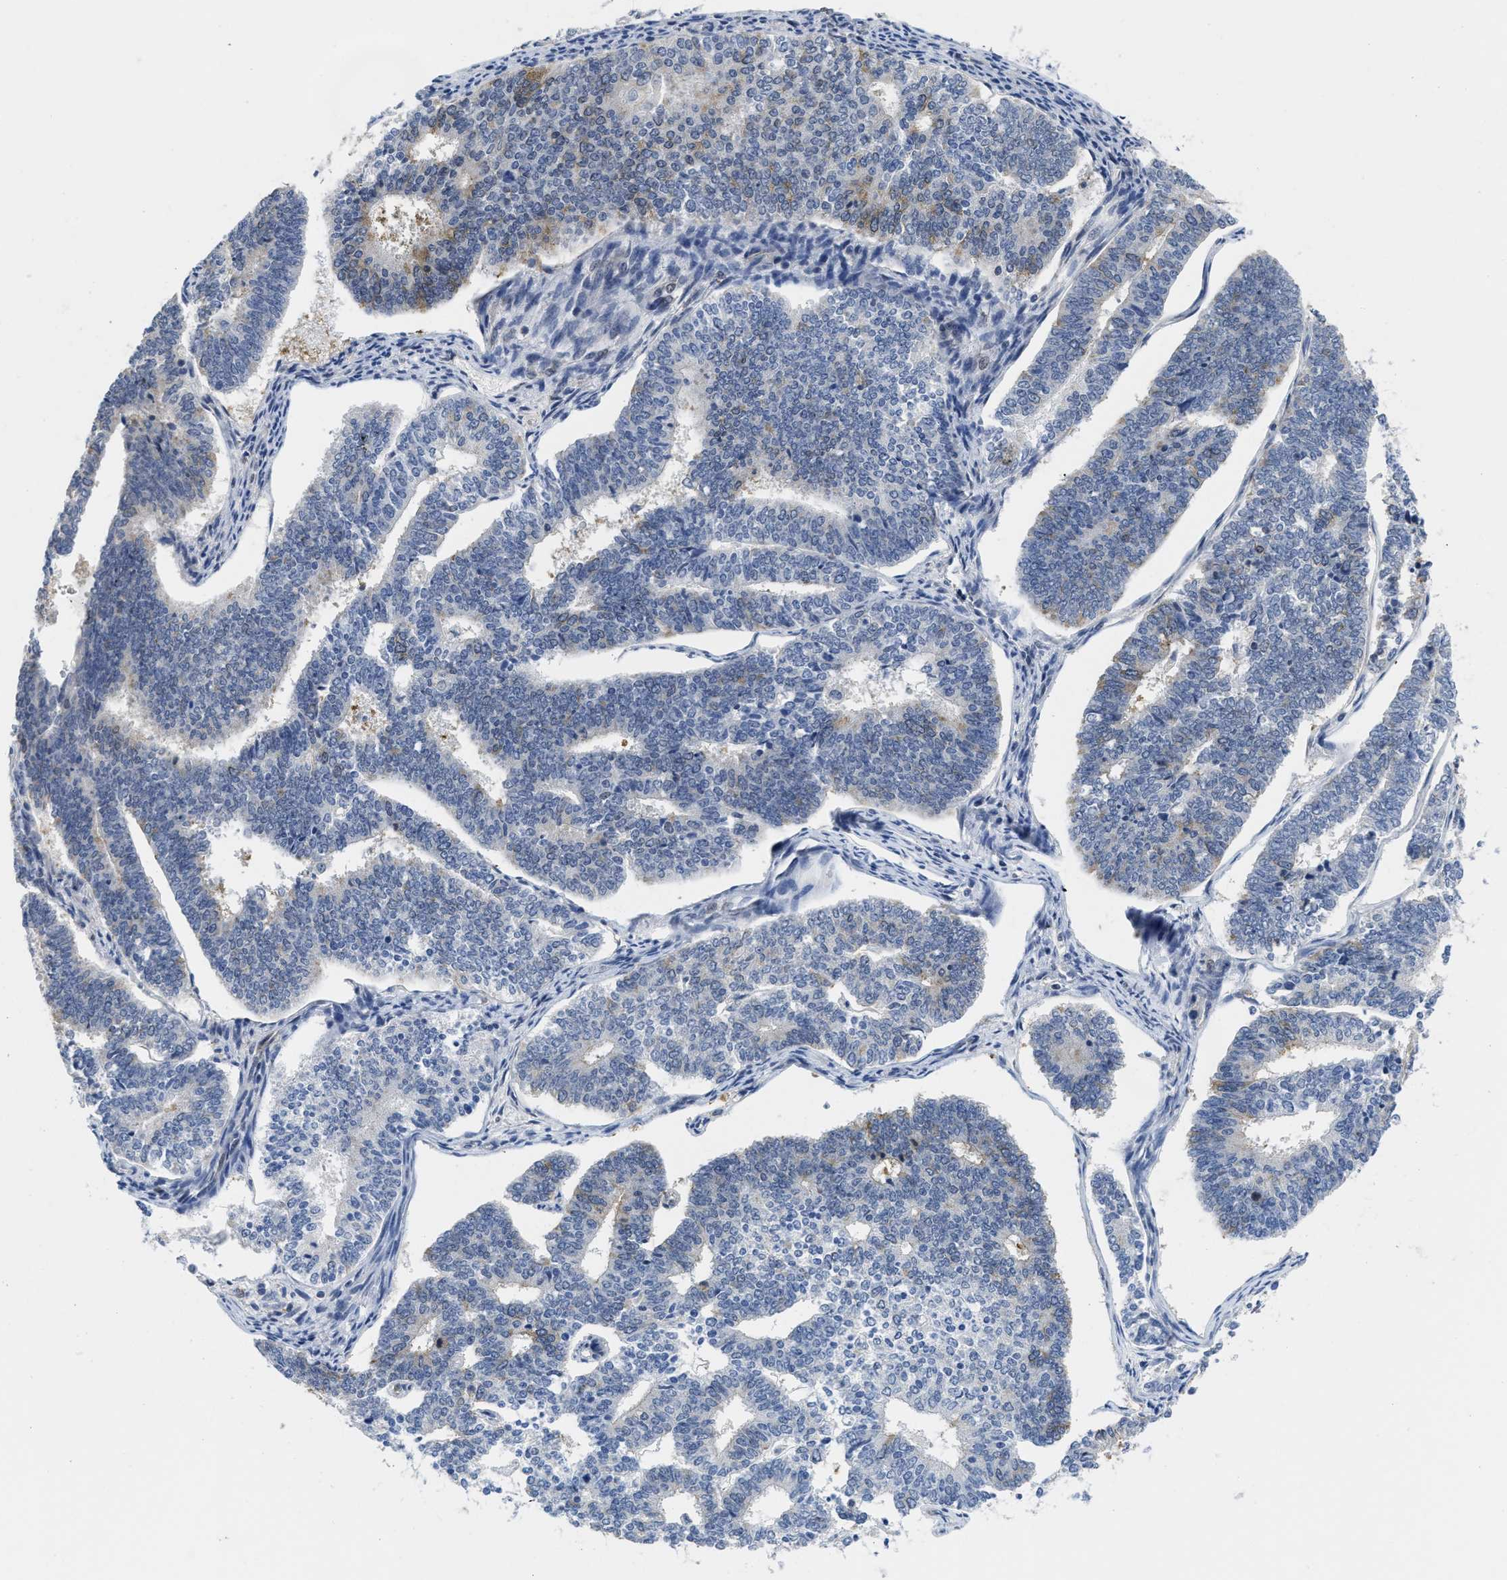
{"staining": {"intensity": "moderate", "quantity": "<25%", "location": "cytoplasmic/membranous"}, "tissue": "endometrial cancer", "cell_type": "Tumor cells", "image_type": "cancer", "snomed": [{"axis": "morphology", "description": "Adenocarcinoma, NOS"}, {"axis": "topography", "description": "Endometrium"}], "caption": "Immunohistochemical staining of endometrial cancer (adenocarcinoma) shows moderate cytoplasmic/membranous protein staining in about <25% of tumor cells.", "gene": "HIF1A", "patient": {"sex": "female", "age": 70}}